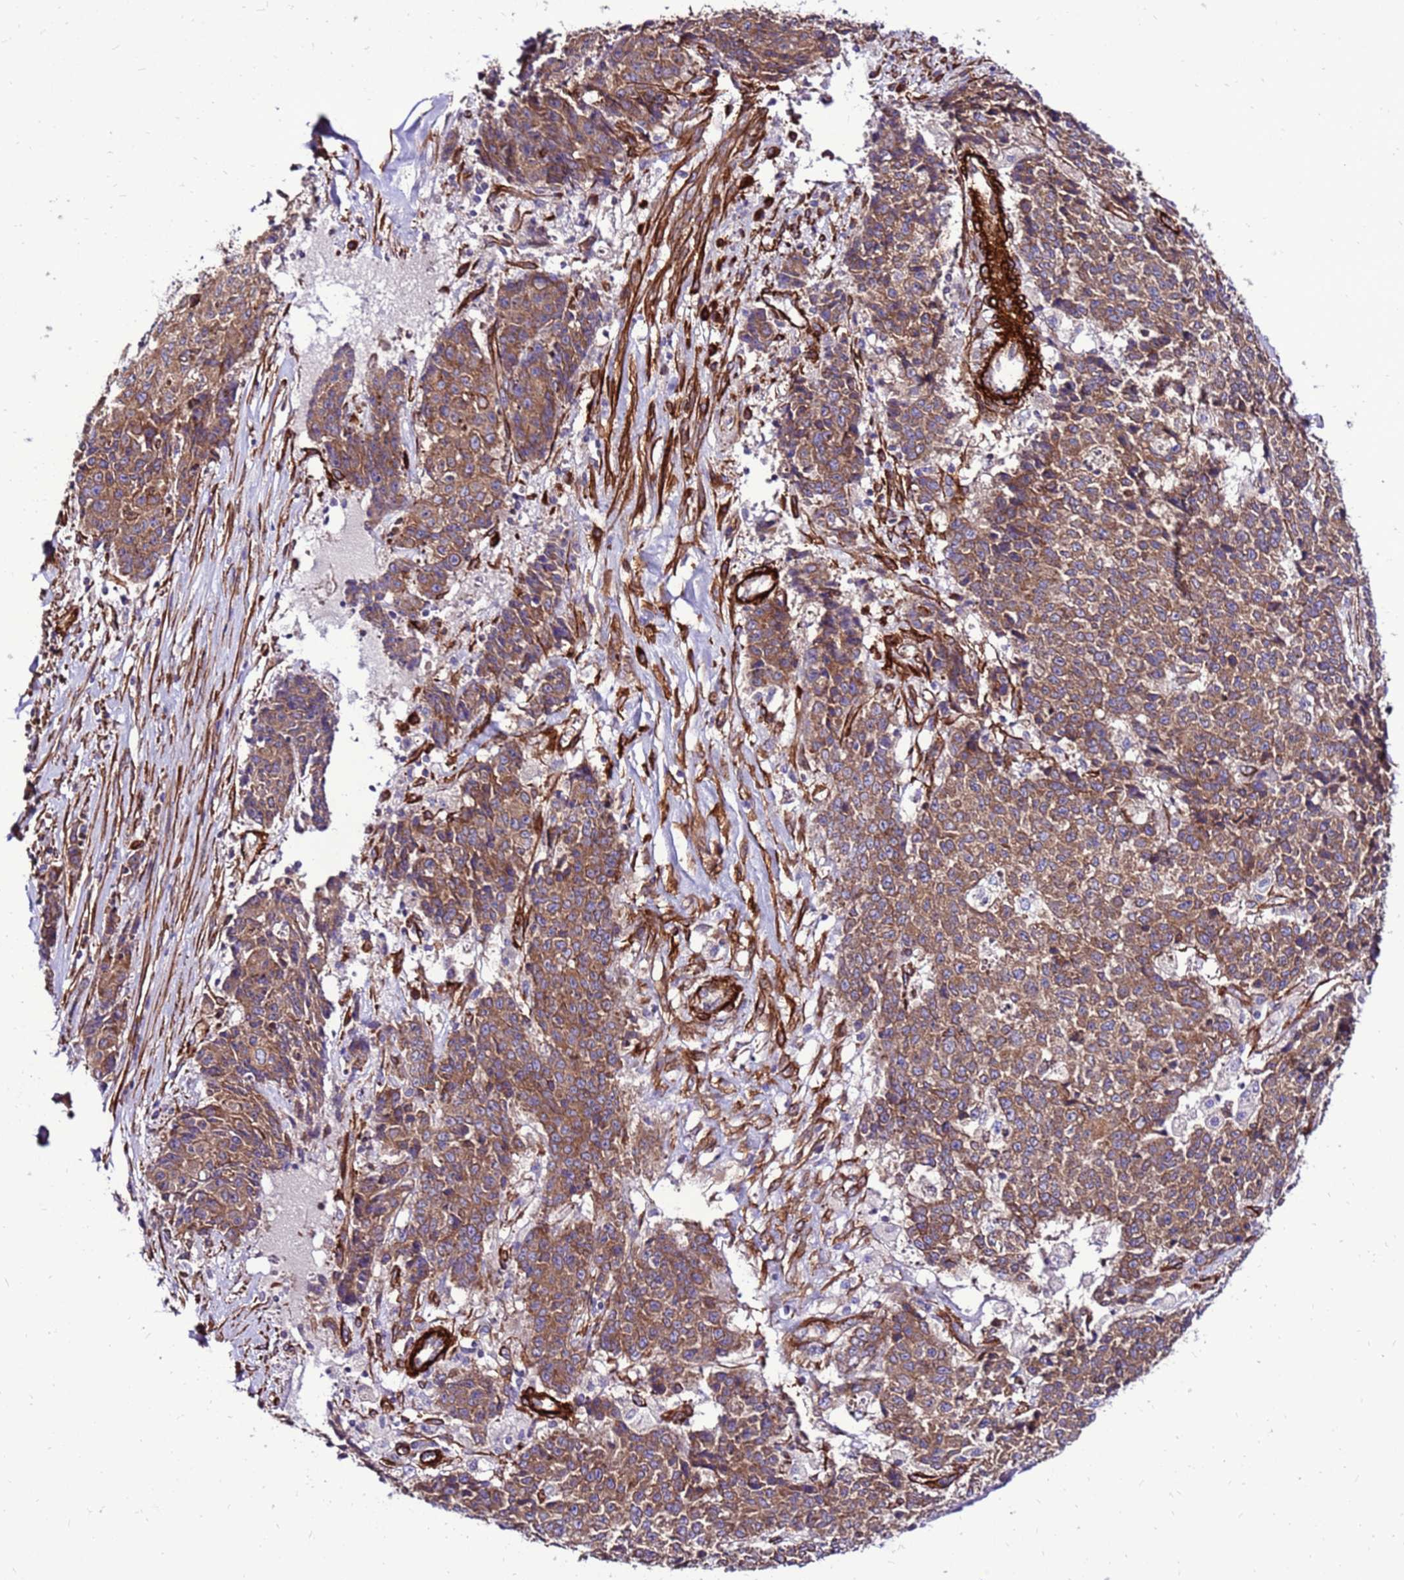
{"staining": {"intensity": "moderate", "quantity": ">75%", "location": "cytoplasmic/membranous"}, "tissue": "ovarian cancer", "cell_type": "Tumor cells", "image_type": "cancer", "snomed": [{"axis": "morphology", "description": "Carcinoma, endometroid"}, {"axis": "topography", "description": "Ovary"}], "caption": "IHC image of neoplastic tissue: human ovarian cancer (endometroid carcinoma) stained using immunohistochemistry (IHC) exhibits medium levels of moderate protein expression localized specifically in the cytoplasmic/membranous of tumor cells, appearing as a cytoplasmic/membranous brown color.", "gene": "EI24", "patient": {"sex": "female", "age": 42}}